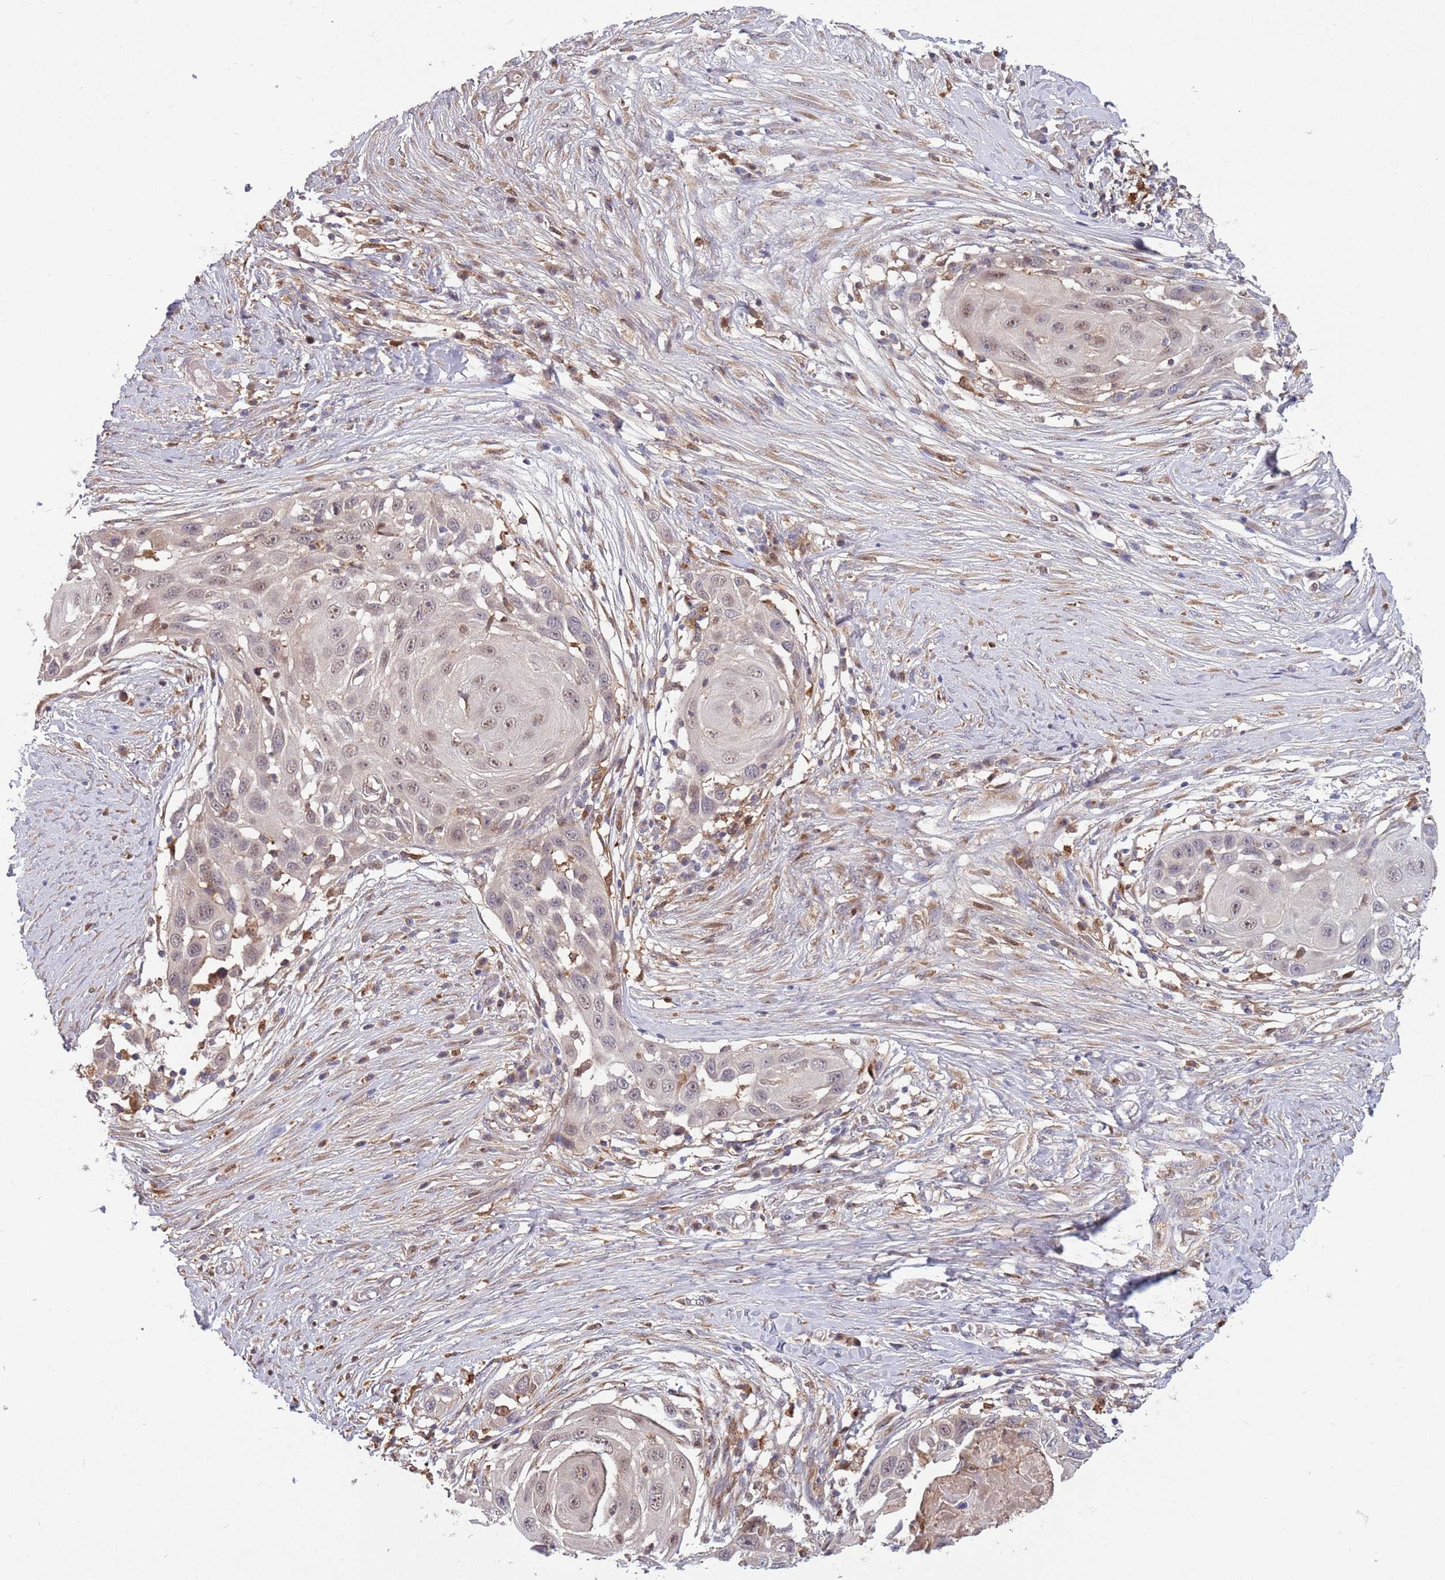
{"staining": {"intensity": "weak", "quantity": "25%-75%", "location": "nuclear"}, "tissue": "skin cancer", "cell_type": "Tumor cells", "image_type": "cancer", "snomed": [{"axis": "morphology", "description": "Squamous cell carcinoma, NOS"}, {"axis": "topography", "description": "Skin"}], "caption": "IHC of human skin cancer demonstrates low levels of weak nuclear expression in about 25%-75% of tumor cells.", "gene": "CCNJL", "patient": {"sex": "female", "age": 44}}